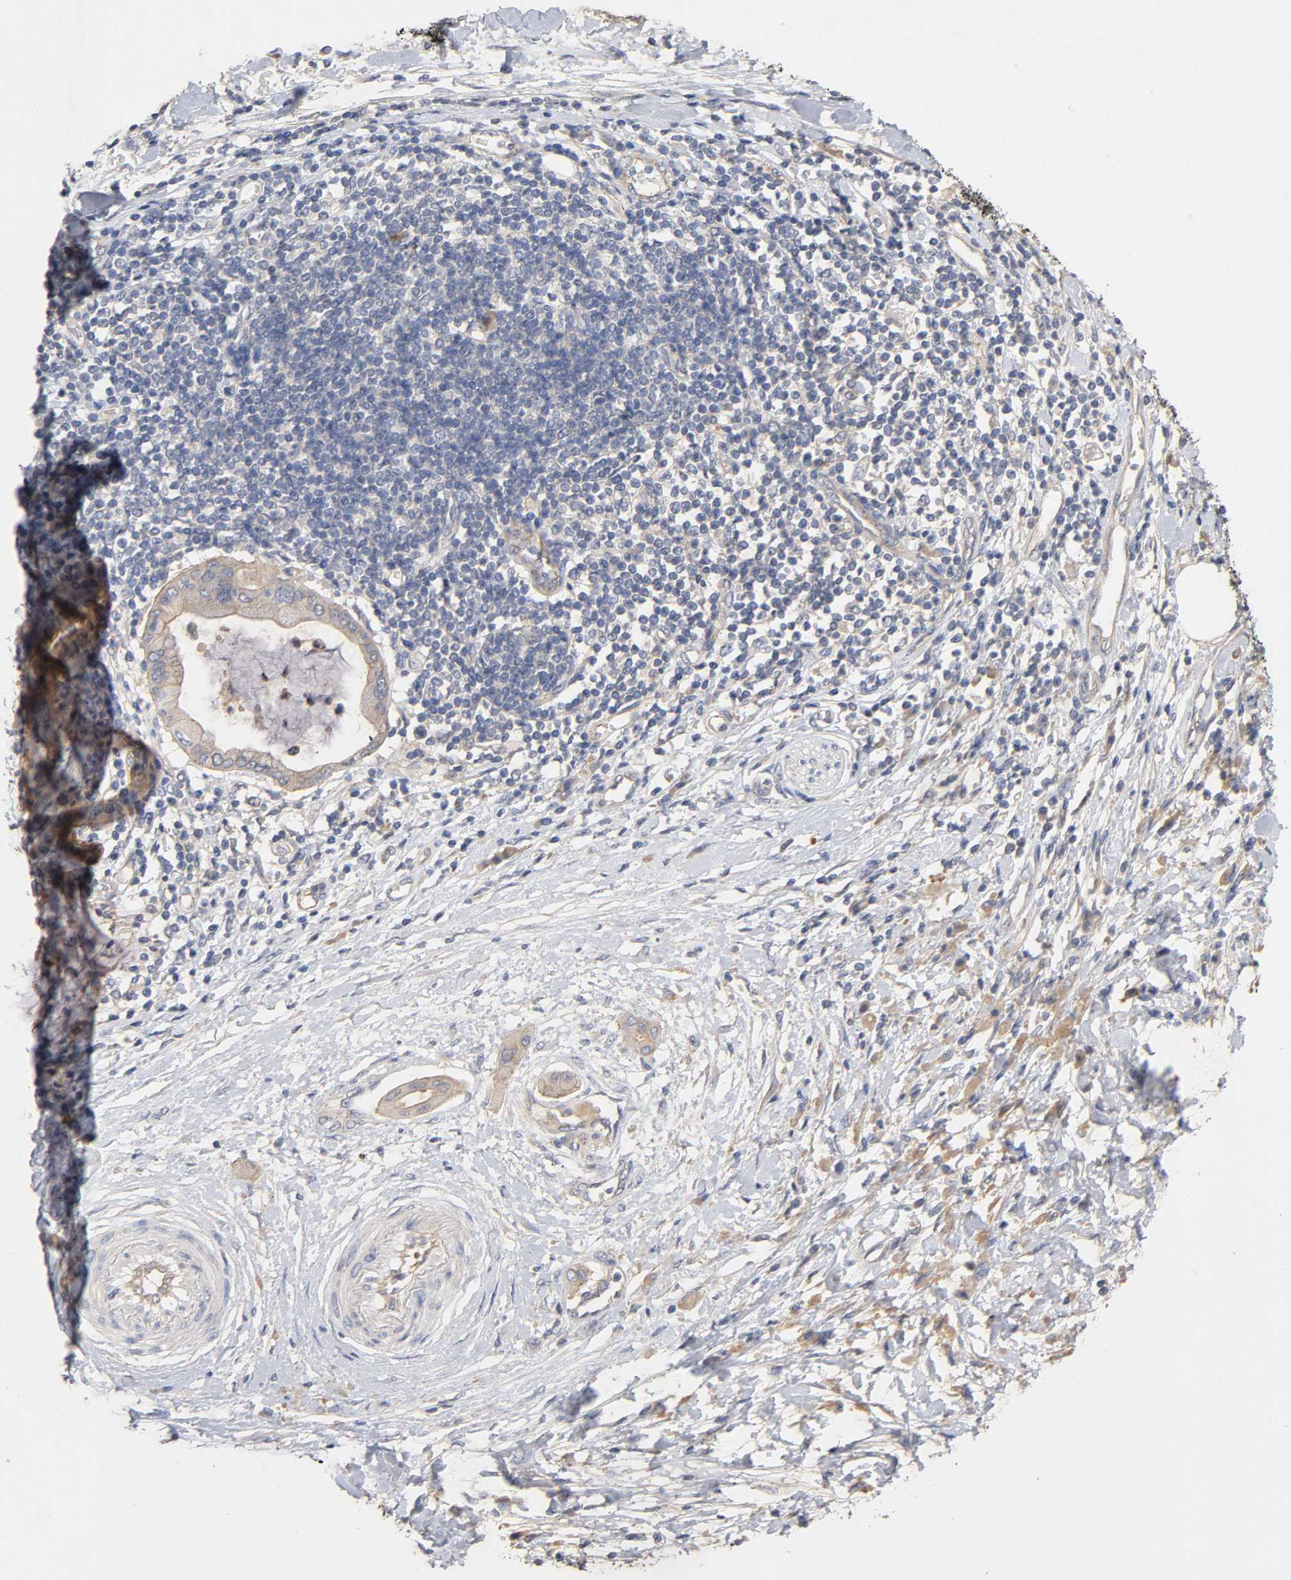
{"staining": {"intensity": "weak", "quantity": ">75%", "location": "cytoplasmic/membranous"}, "tissue": "pancreatic cancer", "cell_type": "Tumor cells", "image_type": "cancer", "snomed": [{"axis": "morphology", "description": "Adenocarcinoma, NOS"}, {"axis": "morphology", "description": "Adenocarcinoma, metastatic, NOS"}, {"axis": "topography", "description": "Lymph node"}, {"axis": "topography", "description": "Pancreas"}, {"axis": "topography", "description": "Duodenum"}], "caption": "Pancreatic adenocarcinoma tissue demonstrates weak cytoplasmic/membranous staining in about >75% of tumor cells, visualized by immunohistochemistry.", "gene": "PDZD11", "patient": {"sex": "female", "age": 64}}